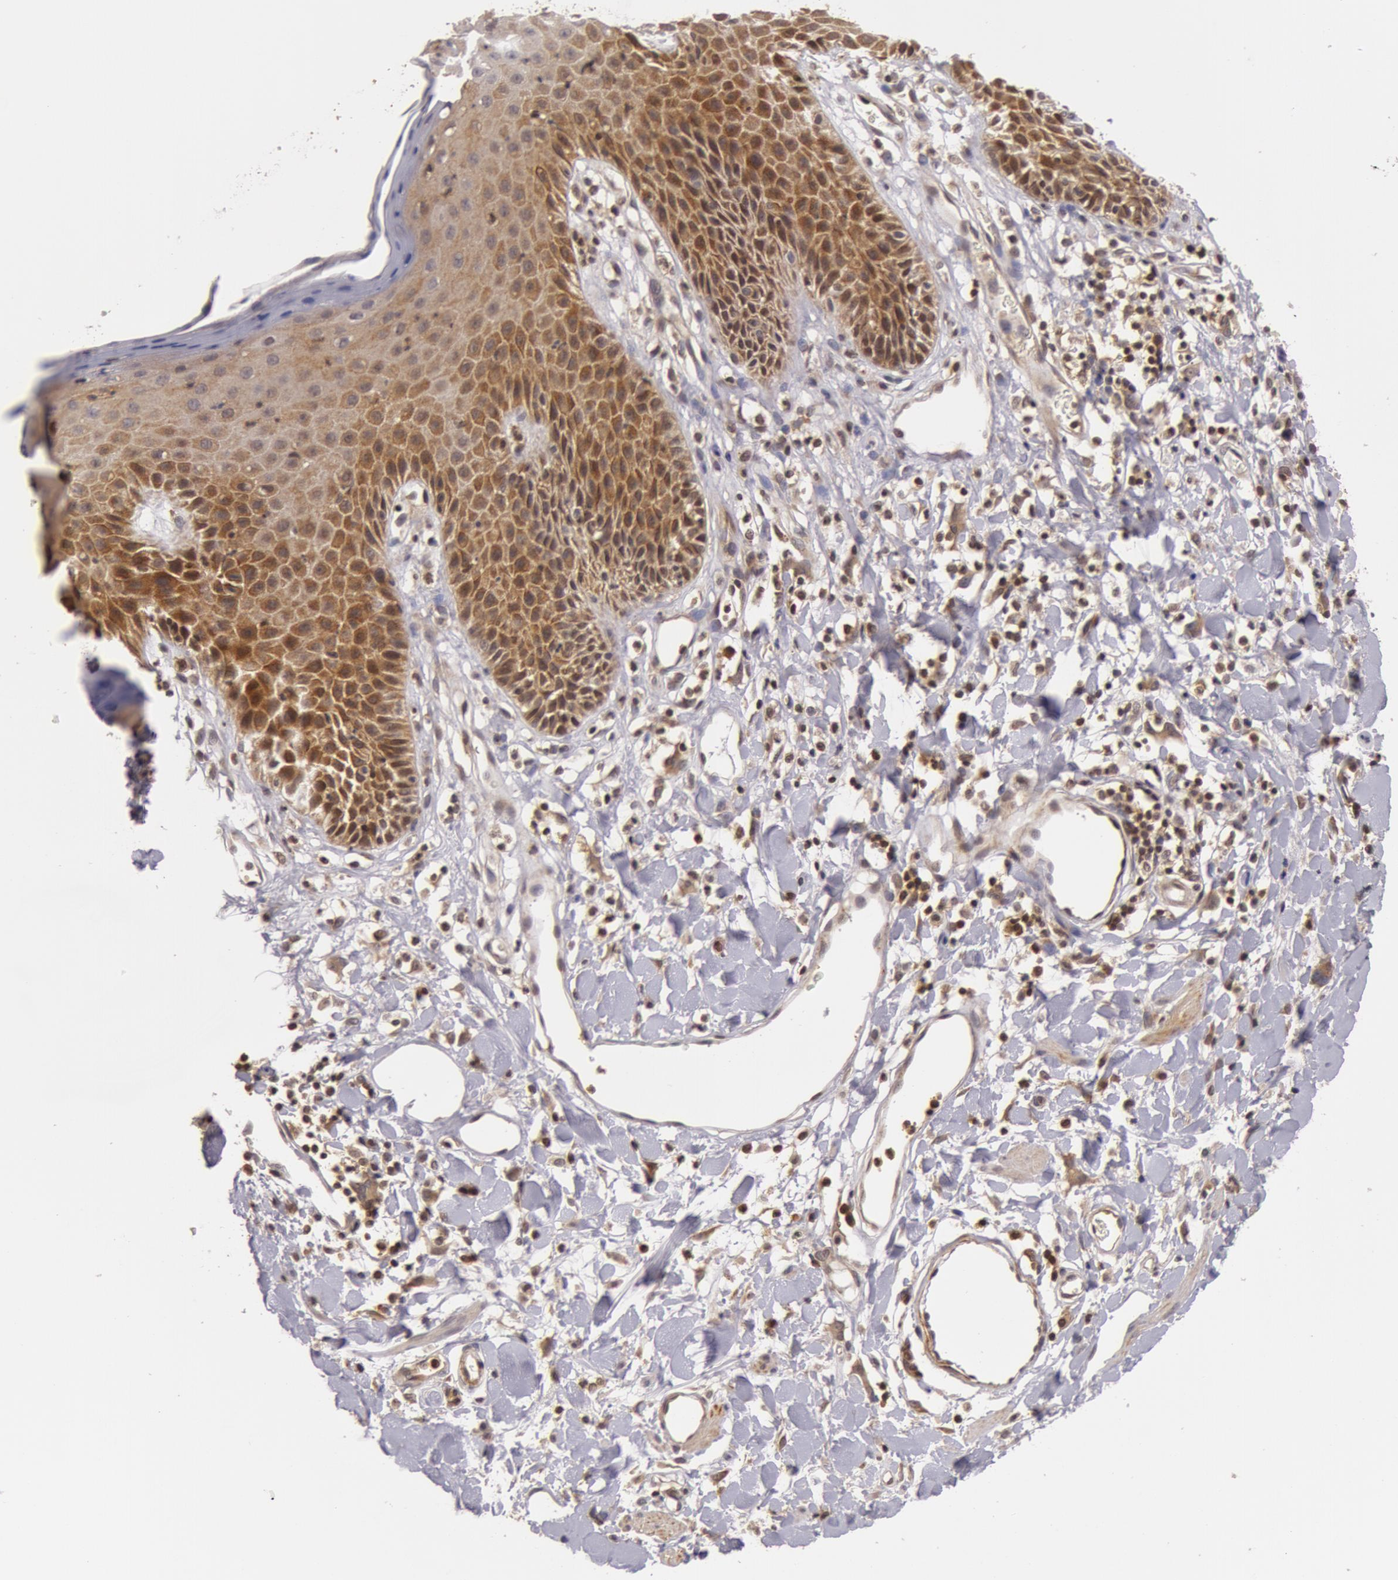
{"staining": {"intensity": "moderate", "quantity": "25%-75%", "location": "cytoplasmic/membranous"}, "tissue": "skin", "cell_type": "Epidermal cells", "image_type": "normal", "snomed": [{"axis": "morphology", "description": "Normal tissue, NOS"}, {"axis": "topography", "description": "Vulva"}, {"axis": "topography", "description": "Peripheral nerve tissue"}], "caption": "Immunohistochemical staining of normal skin displays moderate cytoplasmic/membranous protein expression in about 25%-75% of epidermal cells. (DAB IHC, brown staining for protein, blue staining for nuclei).", "gene": "ZNF350", "patient": {"sex": "female", "age": 68}}